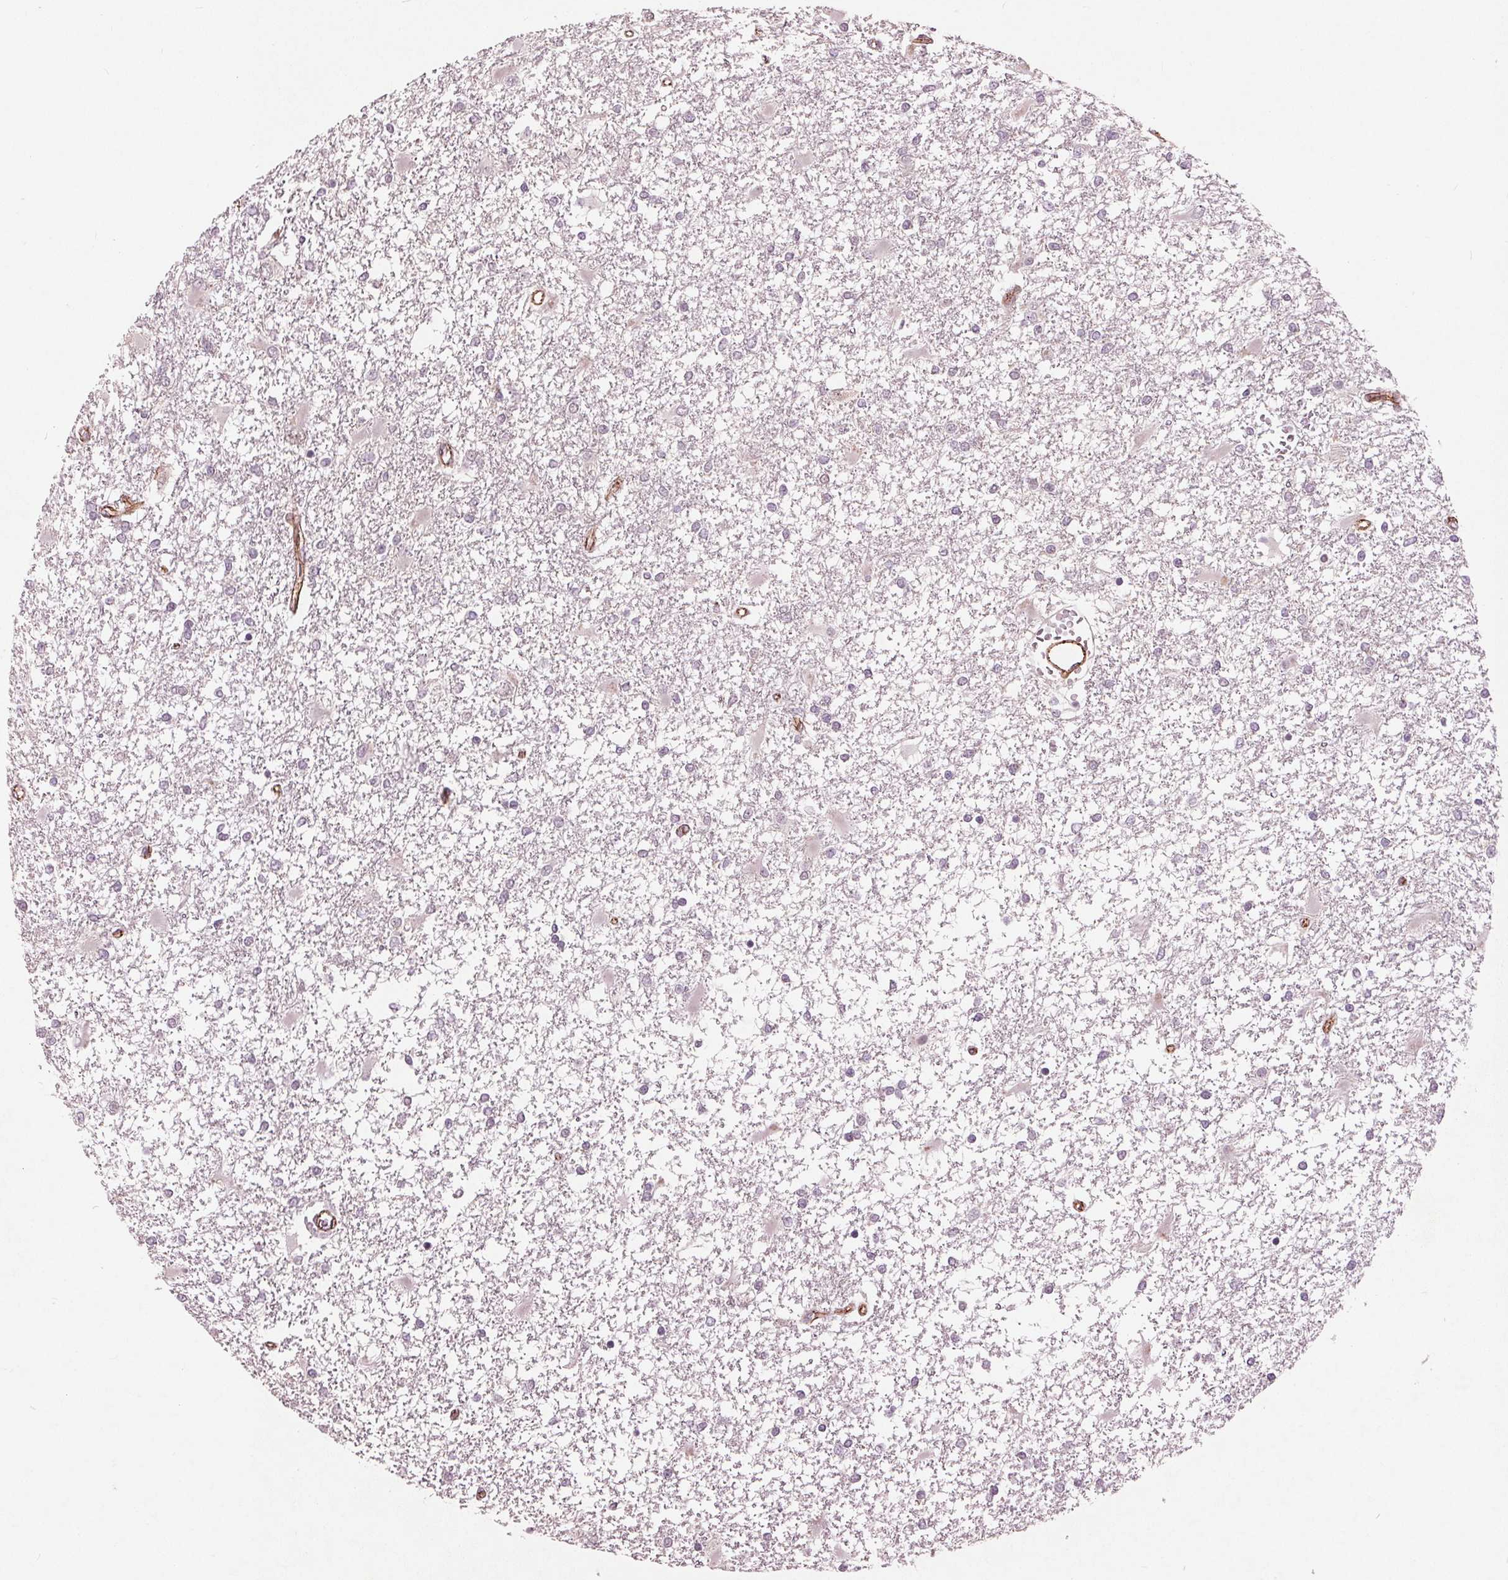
{"staining": {"intensity": "negative", "quantity": "none", "location": "none"}, "tissue": "glioma", "cell_type": "Tumor cells", "image_type": "cancer", "snomed": [{"axis": "morphology", "description": "Glioma, malignant, High grade"}, {"axis": "topography", "description": "Cerebral cortex"}], "caption": "This is an immunohistochemistry micrograph of human glioma. There is no expression in tumor cells.", "gene": "TXNIP", "patient": {"sex": "male", "age": 79}}